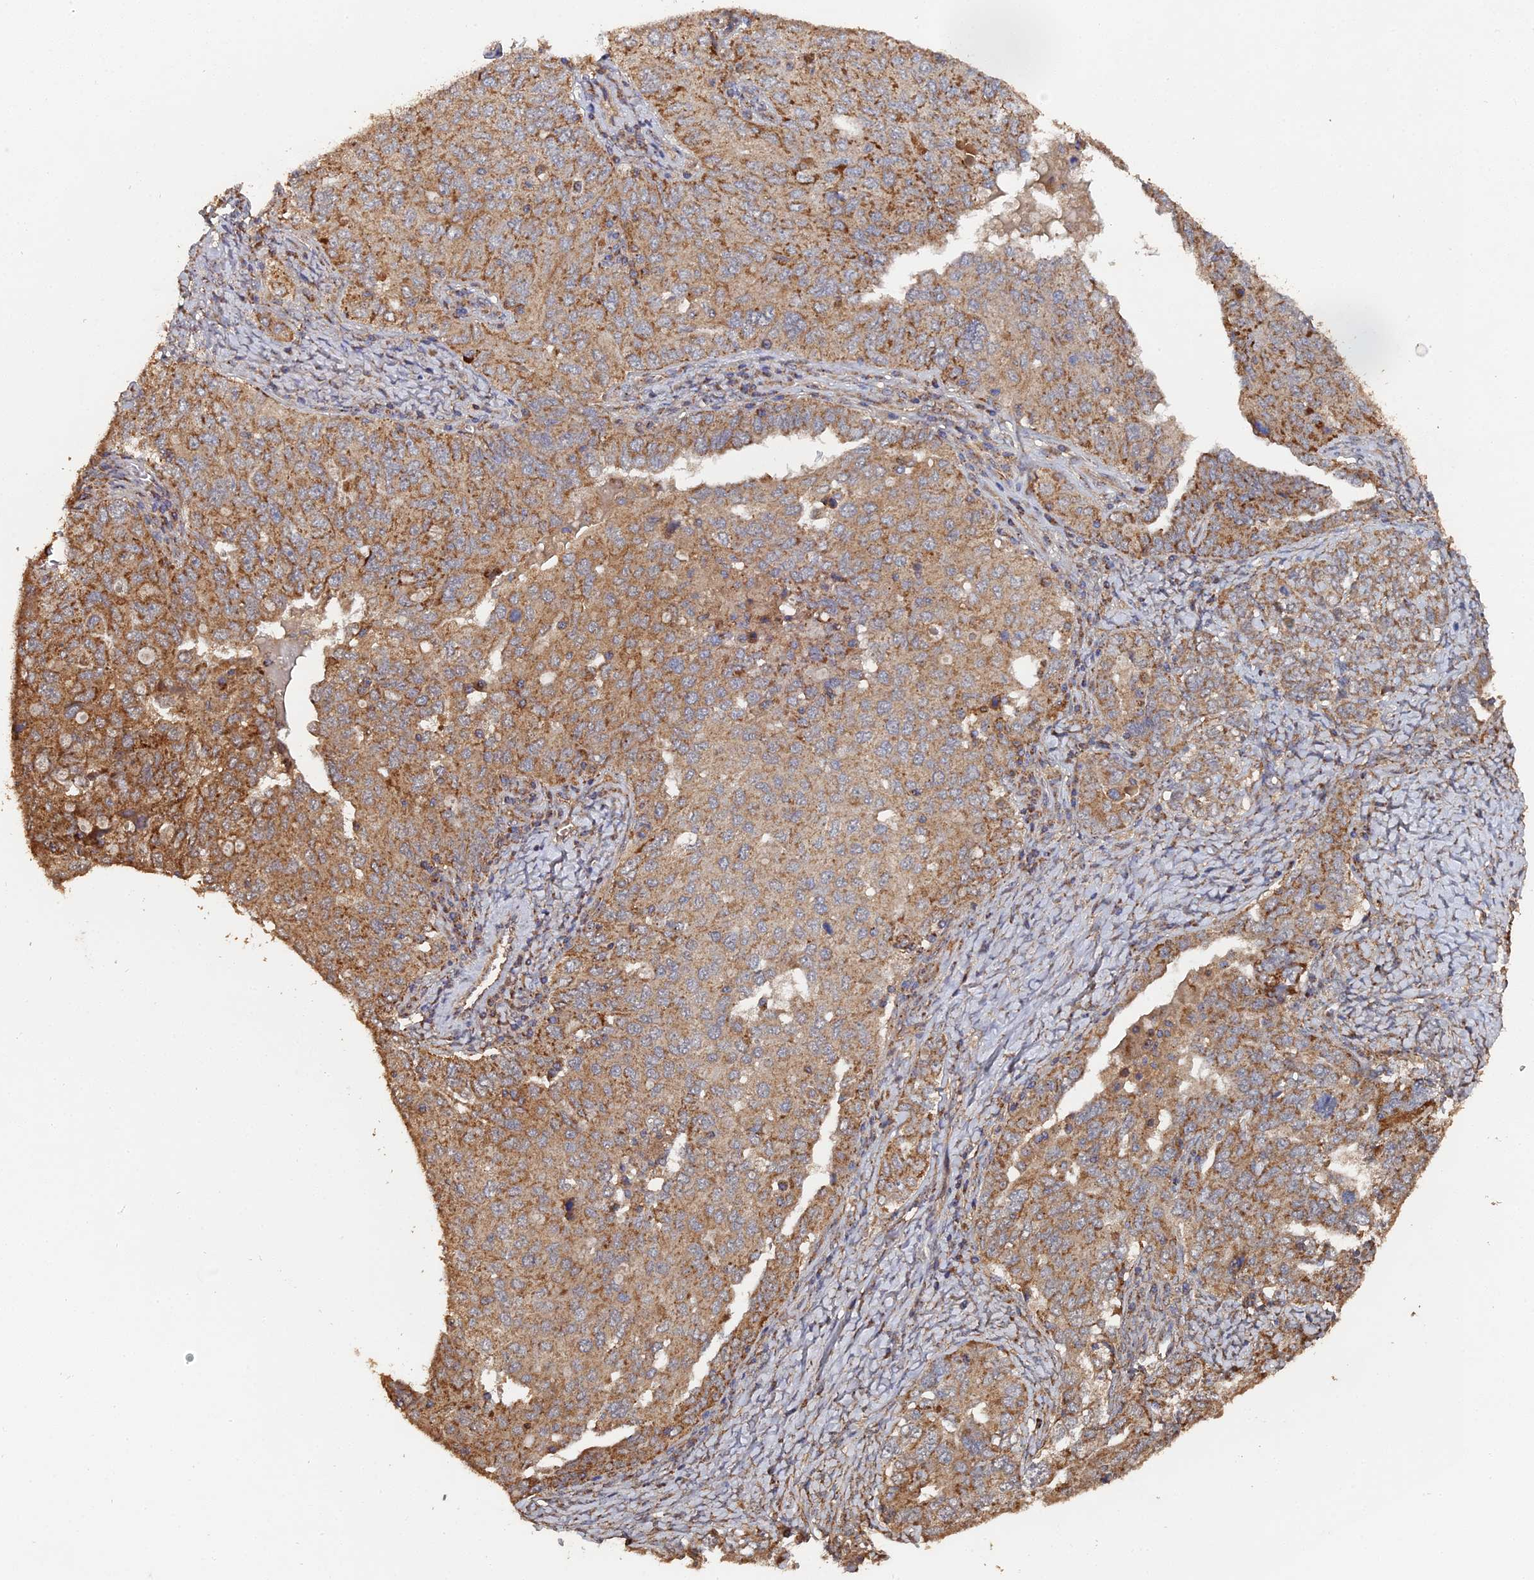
{"staining": {"intensity": "moderate", "quantity": ">75%", "location": "cytoplasmic/membranous"}, "tissue": "ovarian cancer", "cell_type": "Tumor cells", "image_type": "cancer", "snomed": [{"axis": "morphology", "description": "Carcinoma, endometroid"}, {"axis": "topography", "description": "Ovary"}], "caption": "This histopathology image demonstrates immunohistochemistry (IHC) staining of human endometroid carcinoma (ovarian), with medium moderate cytoplasmic/membranous staining in about >75% of tumor cells.", "gene": "SPANXN4", "patient": {"sex": "female", "age": 62}}